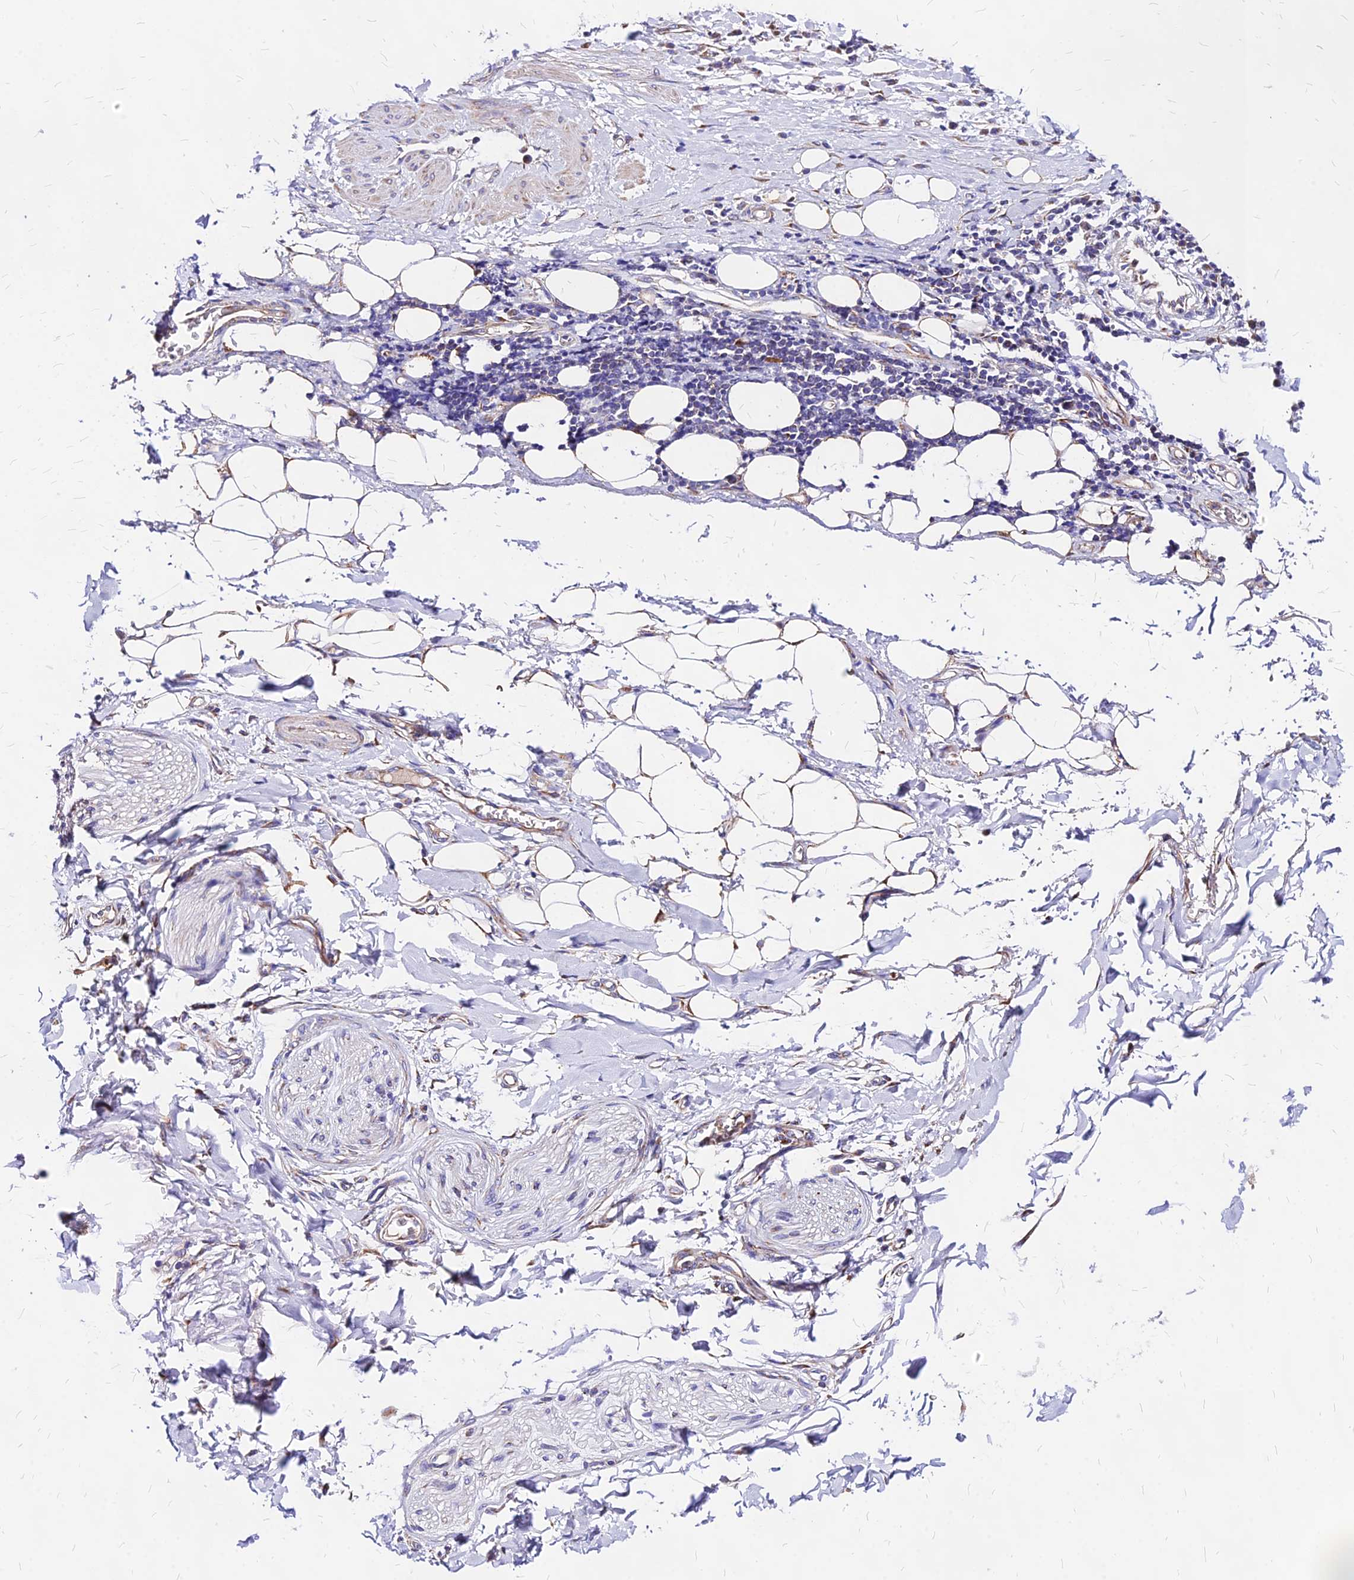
{"staining": {"intensity": "moderate", "quantity": "25%-75%", "location": "cytoplasmic/membranous"}, "tissue": "adipose tissue", "cell_type": "Adipocytes", "image_type": "normal", "snomed": [{"axis": "morphology", "description": "Normal tissue, NOS"}, {"axis": "morphology", "description": "Adenocarcinoma, NOS"}, {"axis": "topography", "description": "Esophagus"}], "caption": "A brown stain highlights moderate cytoplasmic/membranous positivity of a protein in adipocytes of benign adipose tissue.", "gene": "MRPL3", "patient": {"sex": "male", "age": 62}}